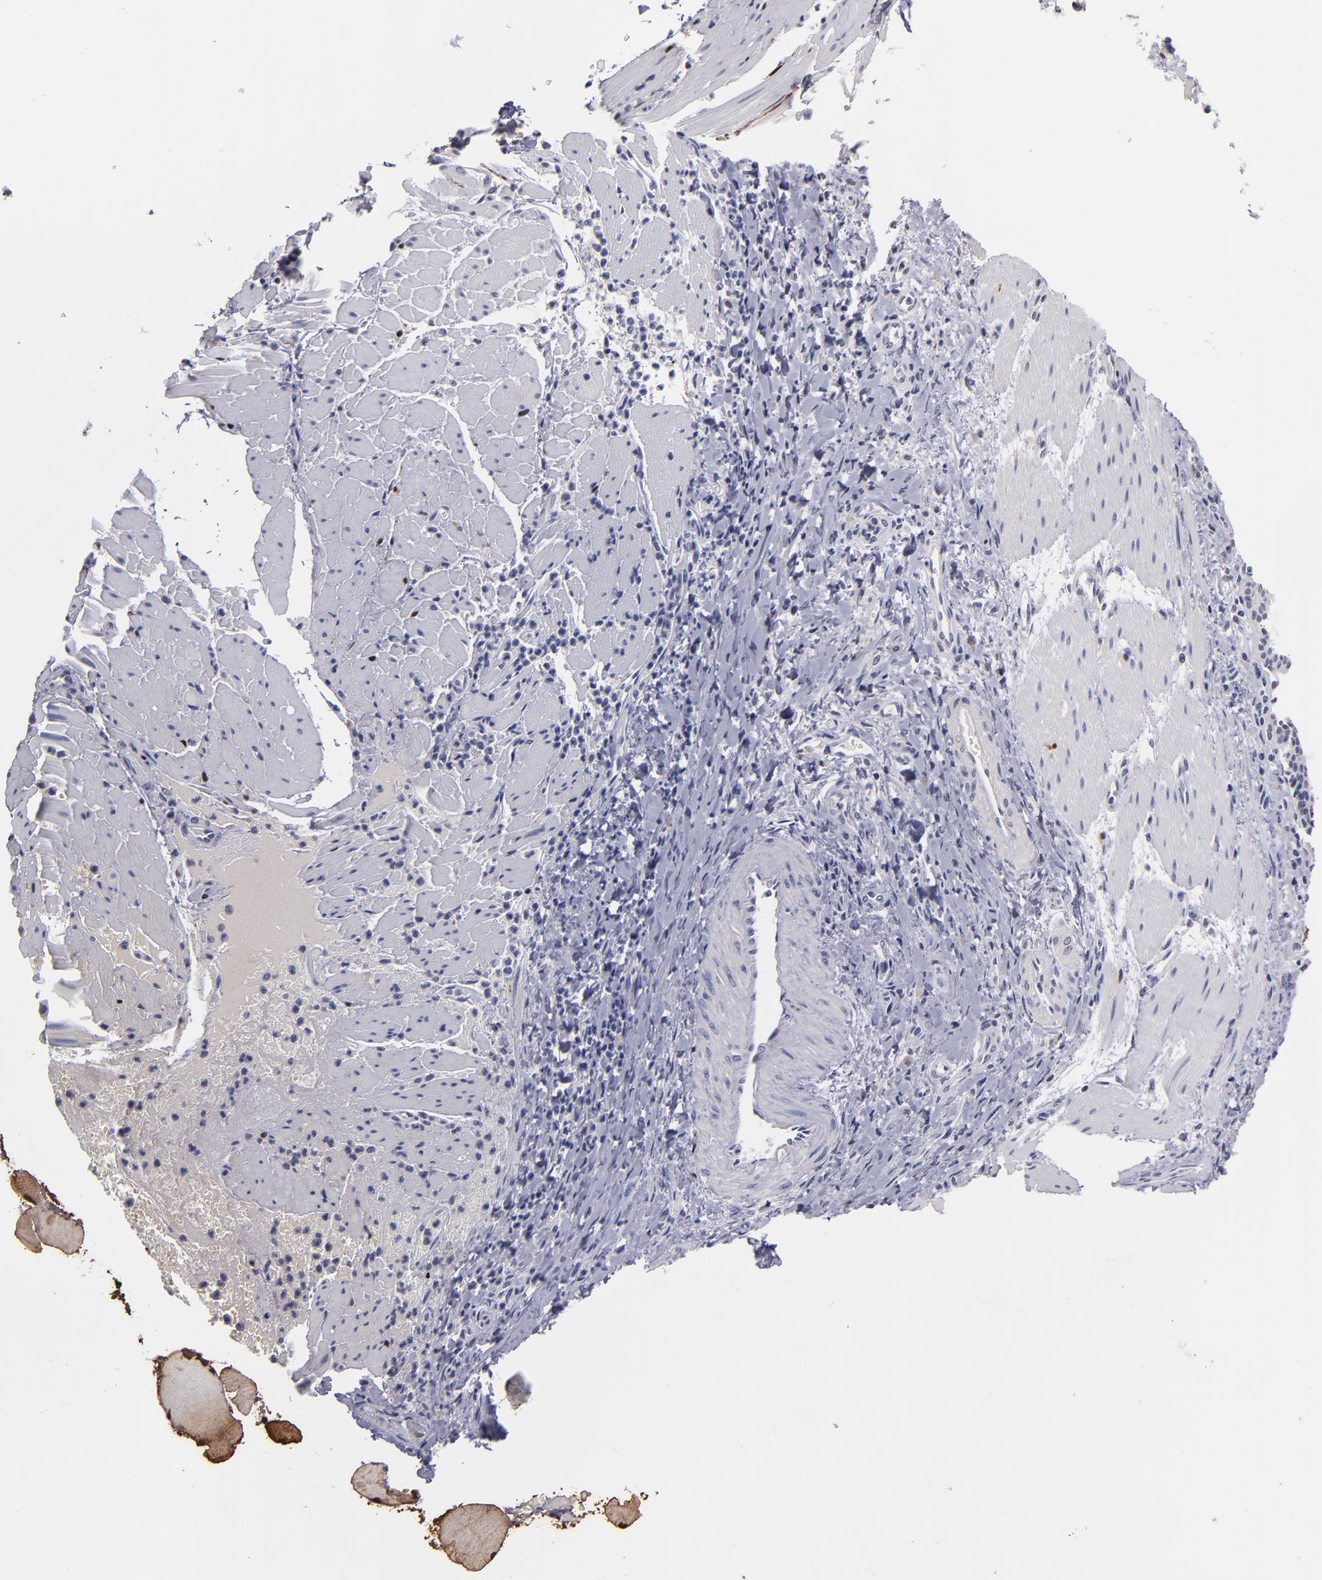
{"staining": {"intensity": "negative", "quantity": "none", "location": "none"}, "tissue": "esophagus", "cell_type": "Squamous epithelial cells", "image_type": "normal", "snomed": [{"axis": "morphology", "description": "Normal tissue, NOS"}, {"axis": "topography", "description": "Esophagus"}], "caption": "A micrograph of human esophagus is negative for staining in squamous epithelial cells. The staining is performed using DAB (3,3'-diaminobenzidine) brown chromogen with nuclei counter-stained in using hematoxylin.", "gene": "S100A1", "patient": {"sex": "female", "age": 61}}